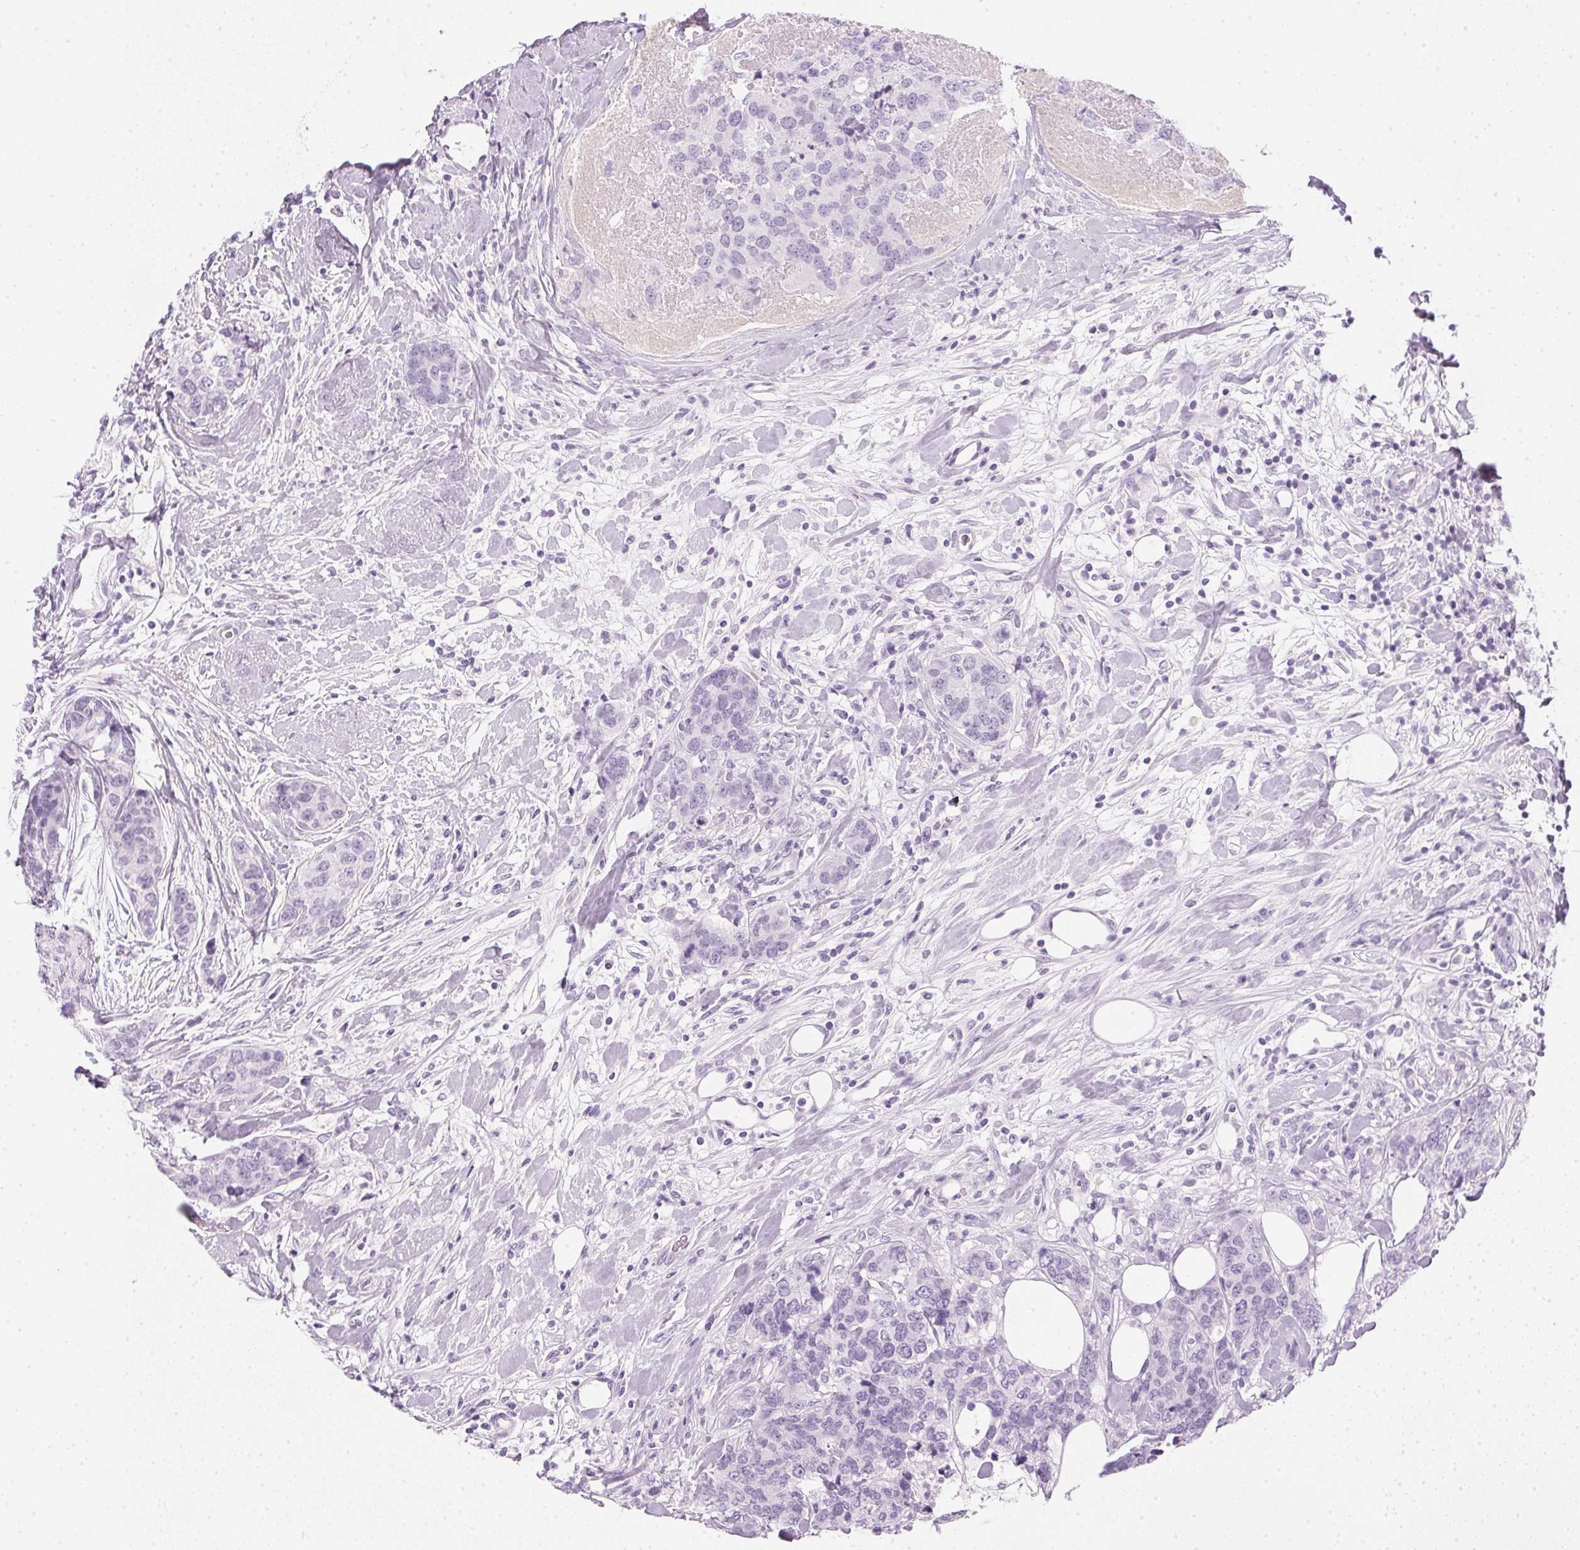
{"staining": {"intensity": "negative", "quantity": "none", "location": "none"}, "tissue": "breast cancer", "cell_type": "Tumor cells", "image_type": "cancer", "snomed": [{"axis": "morphology", "description": "Lobular carcinoma"}, {"axis": "topography", "description": "Breast"}], "caption": "IHC image of neoplastic tissue: breast cancer stained with DAB (3,3'-diaminobenzidine) demonstrates no significant protein staining in tumor cells. (DAB IHC, high magnification).", "gene": "IGFBP1", "patient": {"sex": "female", "age": 59}}